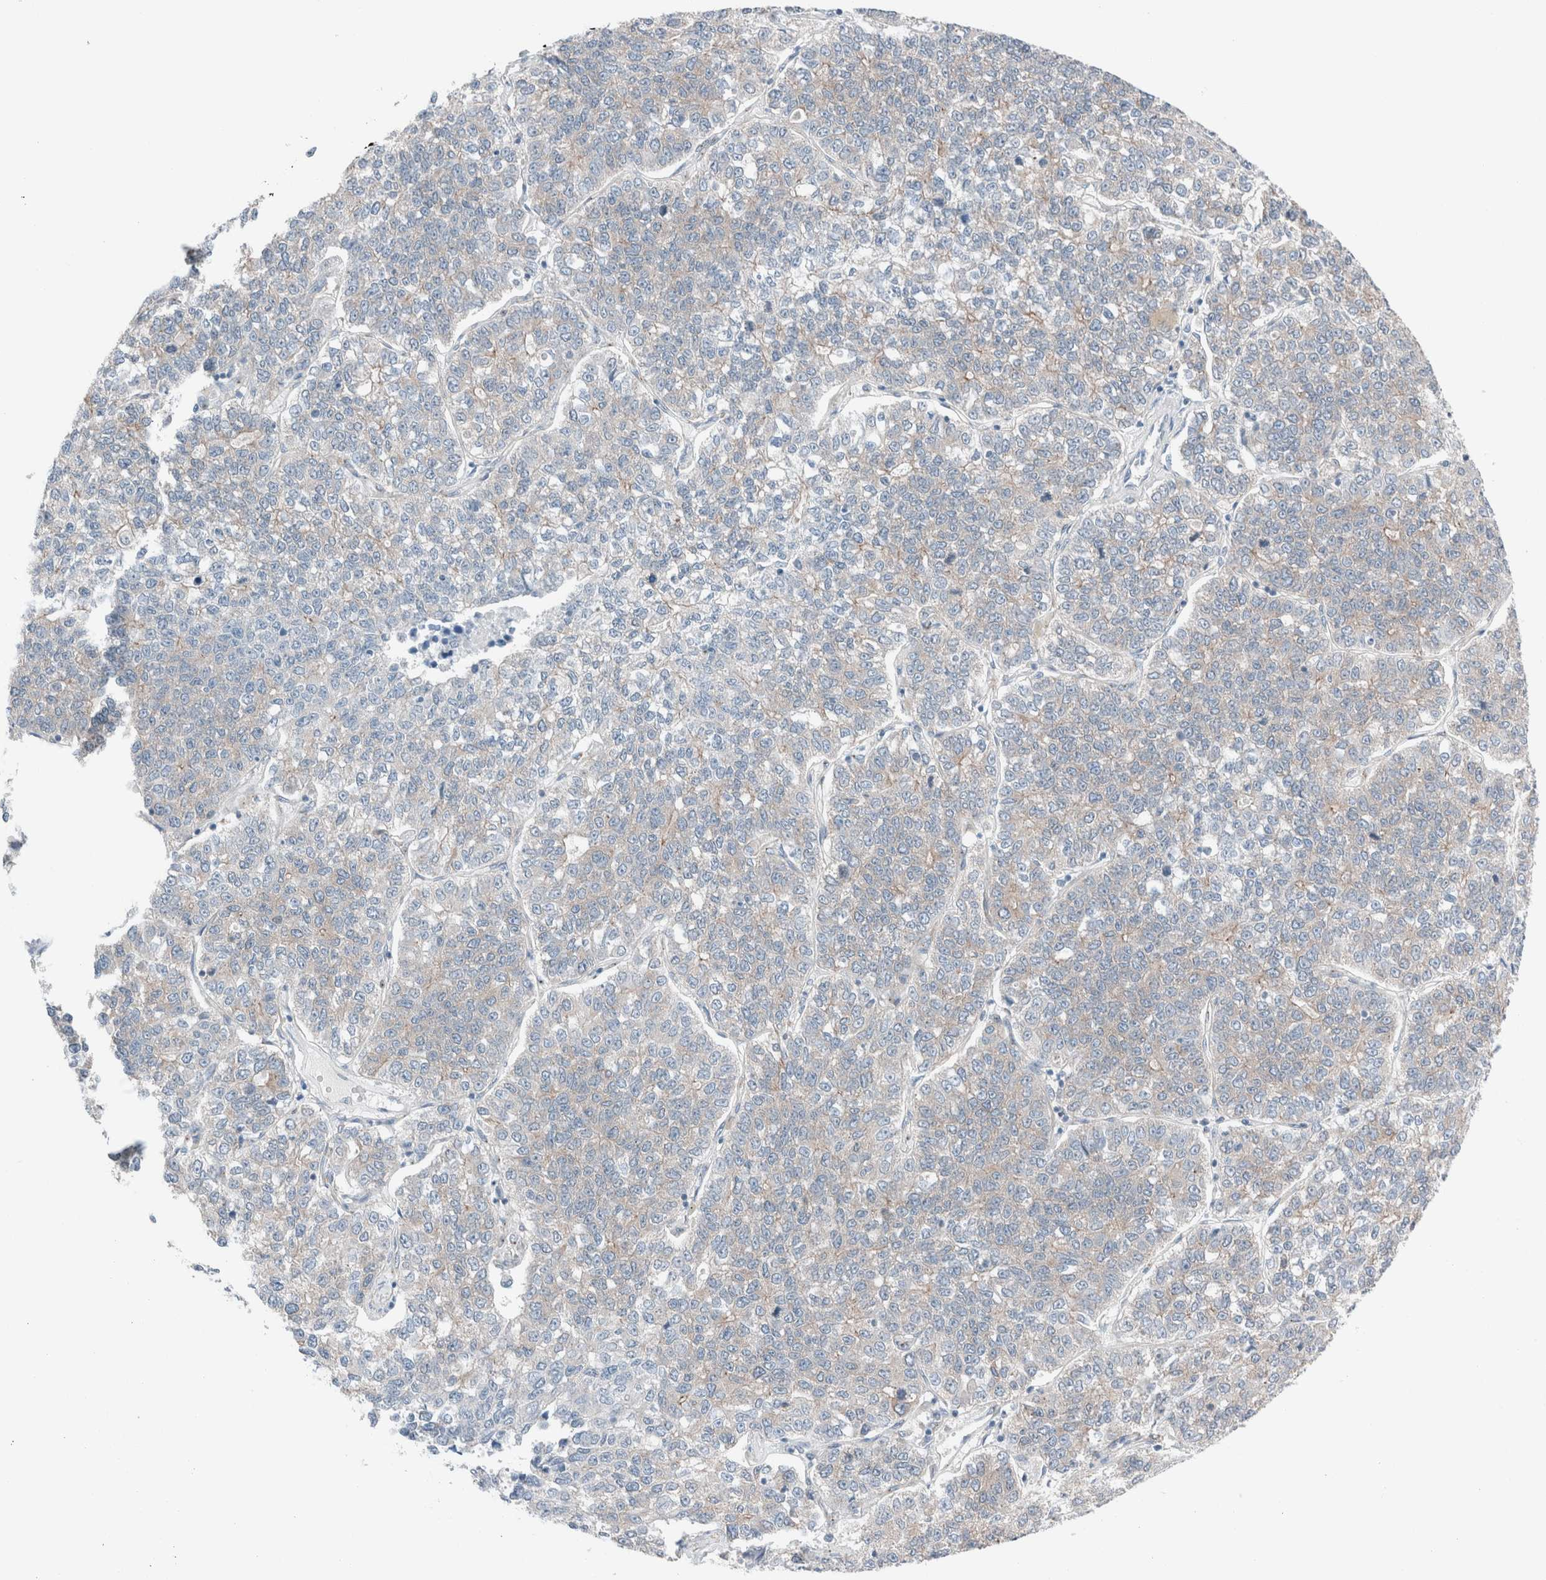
{"staining": {"intensity": "weak", "quantity": "<25%", "location": "cytoplasmic/membranous"}, "tissue": "lung cancer", "cell_type": "Tumor cells", "image_type": "cancer", "snomed": [{"axis": "morphology", "description": "Adenocarcinoma, NOS"}, {"axis": "topography", "description": "Lung"}], "caption": "DAB (3,3'-diaminobenzidine) immunohistochemical staining of lung cancer displays no significant staining in tumor cells. (DAB (3,3'-diaminobenzidine) IHC, high magnification).", "gene": "CASC3", "patient": {"sex": "male", "age": 49}}